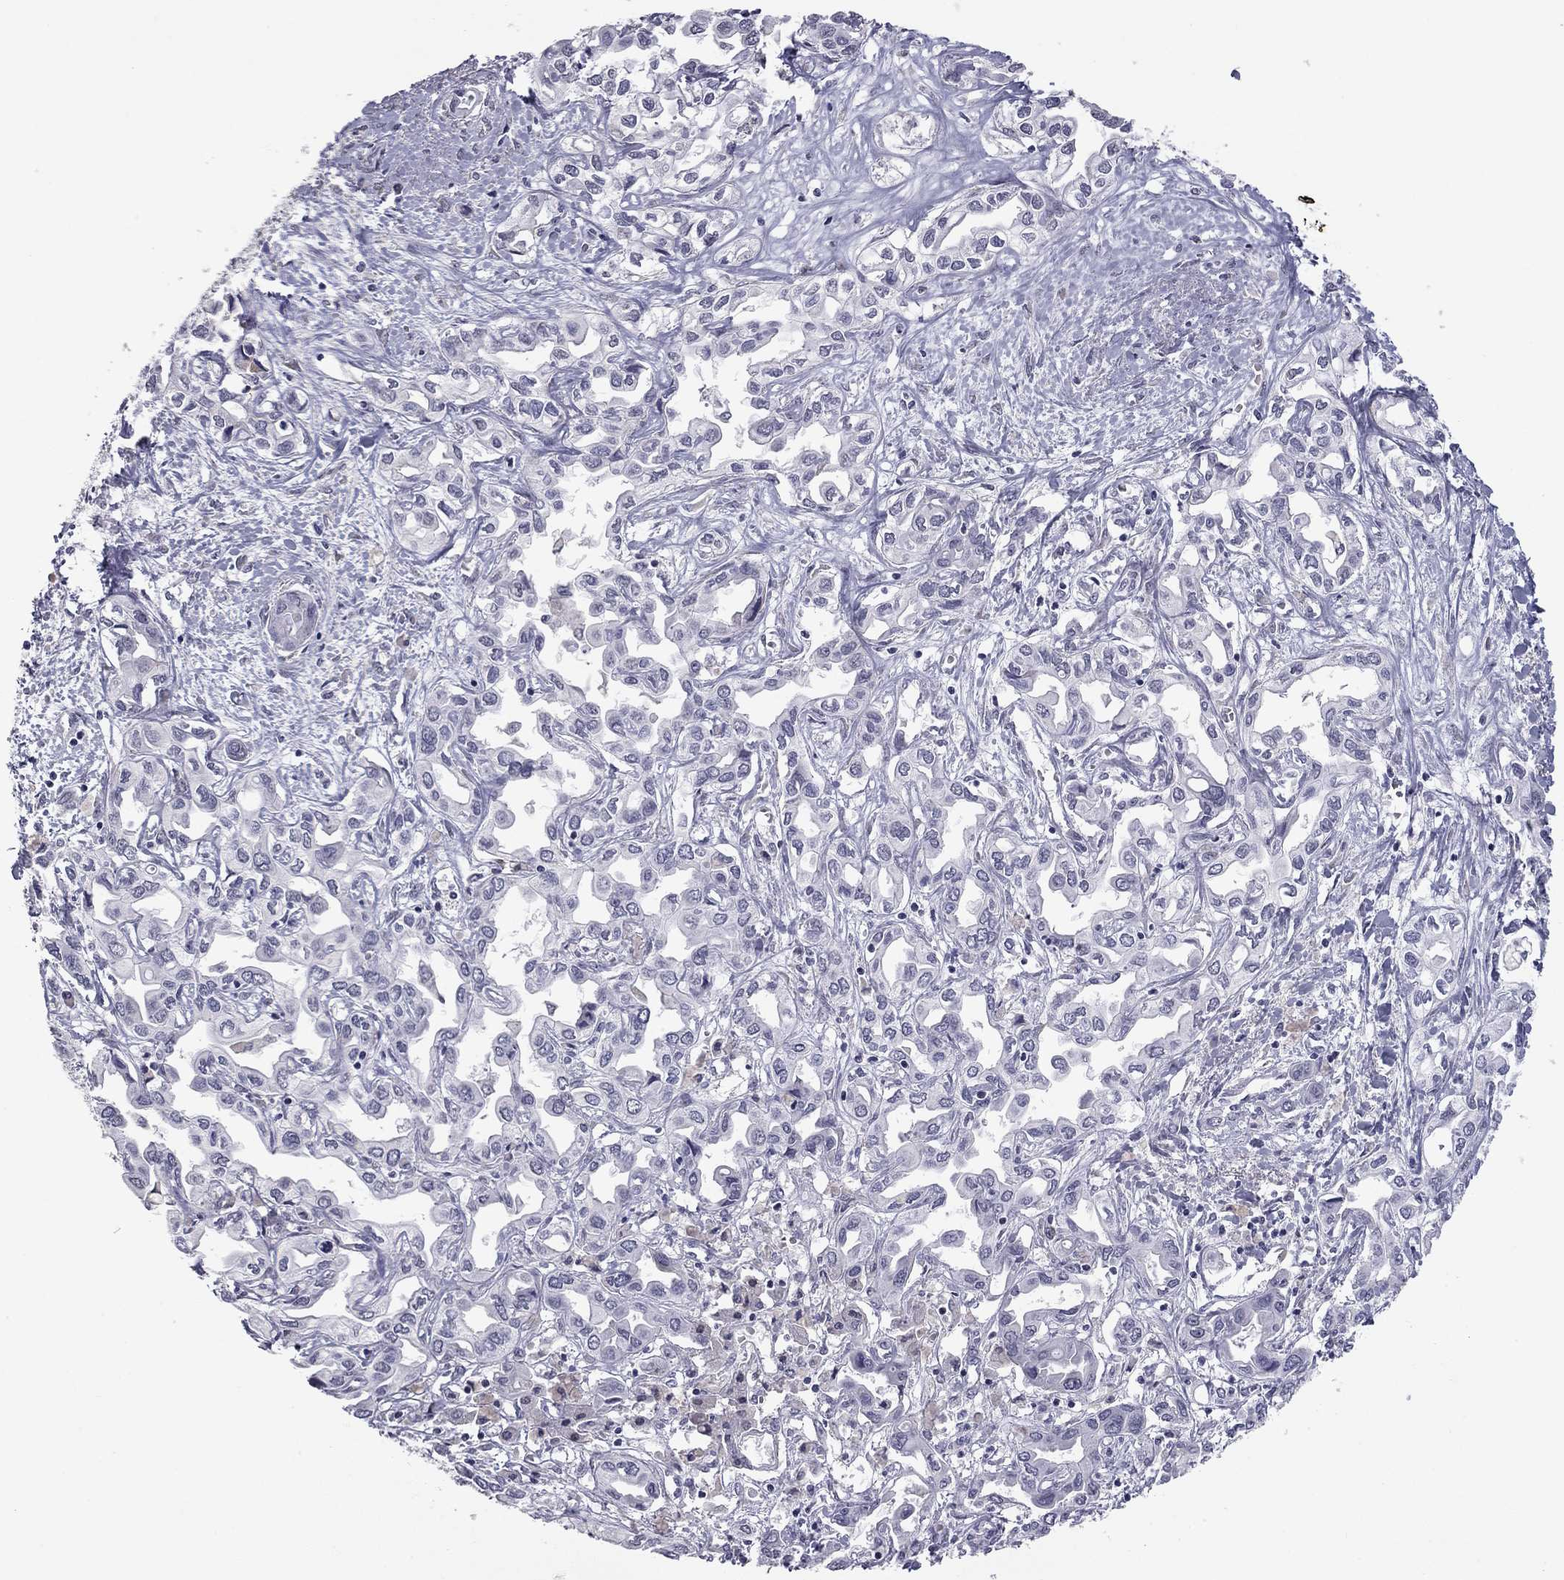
{"staining": {"intensity": "negative", "quantity": "none", "location": "none"}, "tissue": "liver cancer", "cell_type": "Tumor cells", "image_type": "cancer", "snomed": [{"axis": "morphology", "description": "Cholangiocarcinoma"}, {"axis": "topography", "description": "Liver"}], "caption": "This is an immunohistochemistry (IHC) histopathology image of liver cancer (cholangiocarcinoma). There is no expression in tumor cells.", "gene": "PRRT2", "patient": {"sex": "female", "age": 64}}